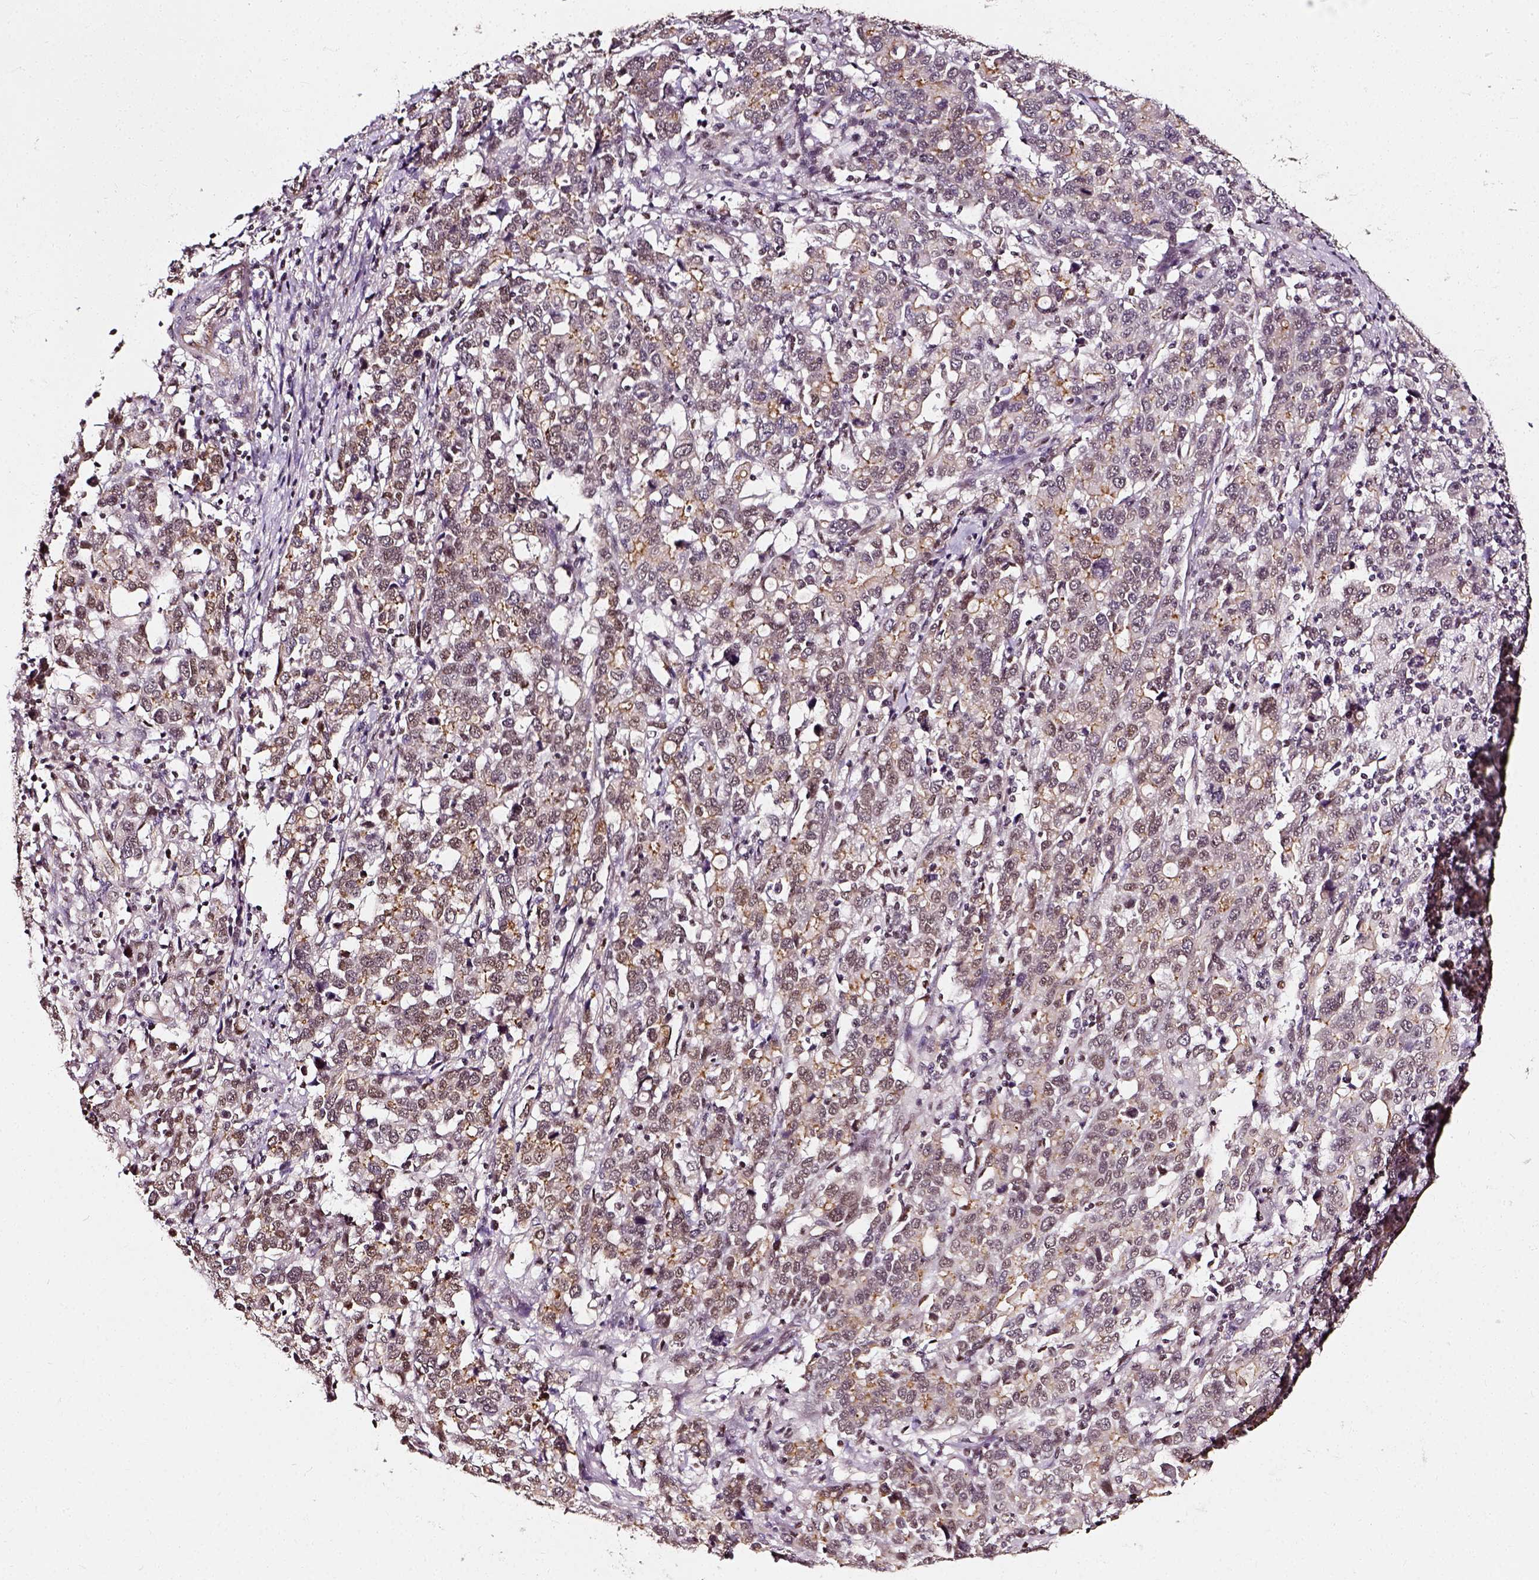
{"staining": {"intensity": "weak", "quantity": ">75%", "location": "cytoplasmic/membranous,nuclear"}, "tissue": "stomach cancer", "cell_type": "Tumor cells", "image_type": "cancer", "snomed": [{"axis": "morphology", "description": "Adenocarcinoma, NOS"}, {"axis": "topography", "description": "Stomach, upper"}], "caption": "High-power microscopy captured an immunohistochemistry histopathology image of stomach cancer (adenocarcinoma), revealing weak cytoplasmic/membranous and nuclear expression in approximately >75% of tumor cells.", "gene": "NACC1", "patient": {"sex": "male", "age": 69}}